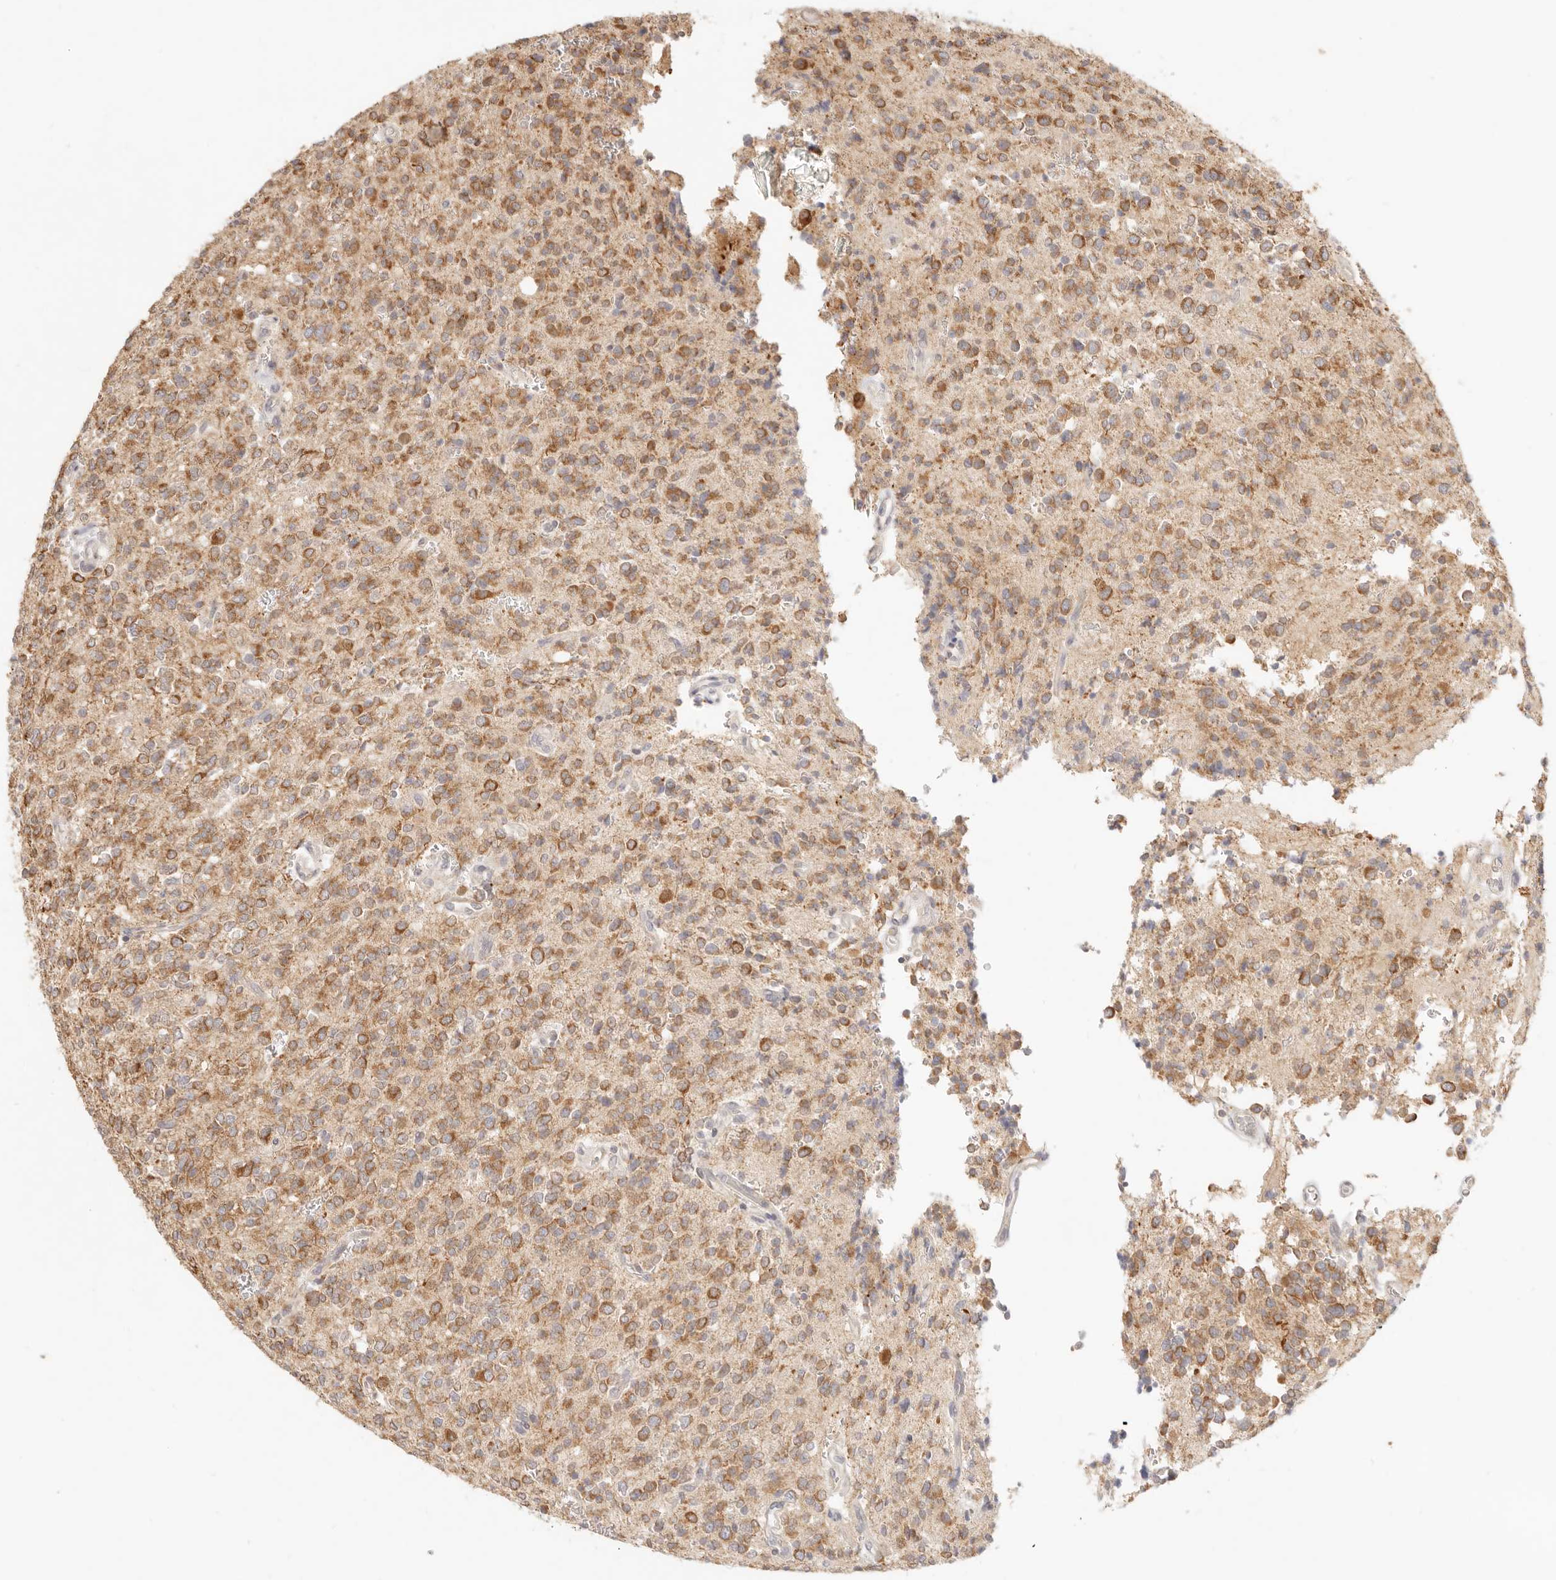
{"staining": {"intensity": "moderate", "quantity": ">75%", "location": "cytoplasmic/membranous"}, "tissue": "glioma", "cell_type": "Tumor cells", "image_type": "cancer", "snomed": [{"axis": "morphology", "description": "Glioma, malignant, High grade"}, {"axis": "topography", "description": "Brain"}], "caption": "A medium amount of moderate cytoplasmic/membranous staining is seen in about >75% of tumor cells in malignant glioma (high-grade) tissue.", "gene": "CPLANE2", "patient": {"sex": "male", "age": 34}}